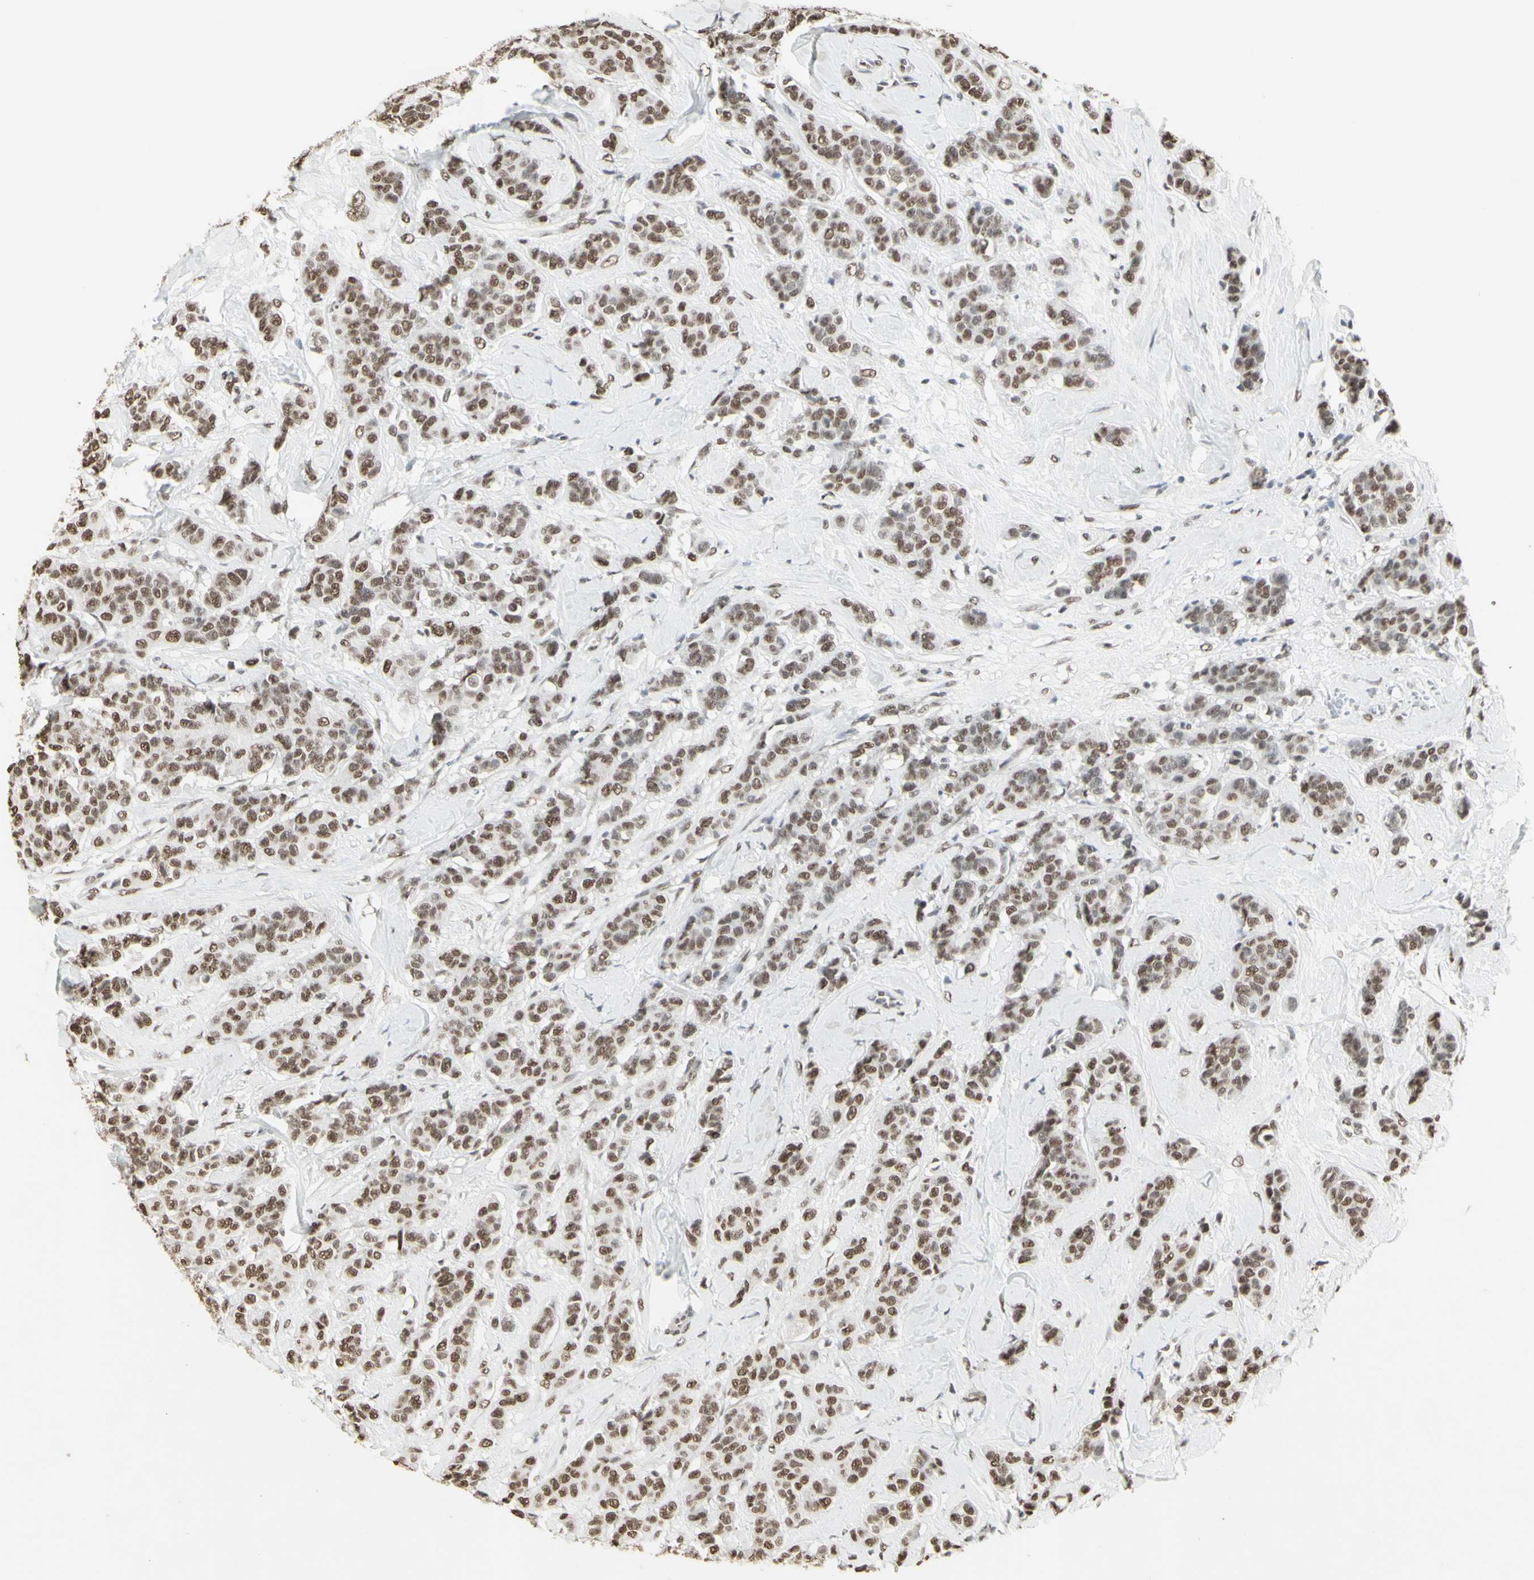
{"staining": {"intensity": "moderate", "quantity": ">75%", "location": "nuclear"}, "tissue": "breast cancer", "cell_type": "Tumor cells", "image_type": "cancer", "snomed": [{"axis": "morphology", "description": "Normal tissue, NOS"}, {"axis": "morphology", "description": "Duct carcinoma"}, {"axis": "topography", "description": "Breast"}], "caption": "This is a histology image of immunohistochemistry staining of breast infiltrating ductal carcinoma, which shows moderate positivity in the nuclear of tumor cells.", "gene": "TRIM28", "patient": {"sex": "female", "age": 40}}